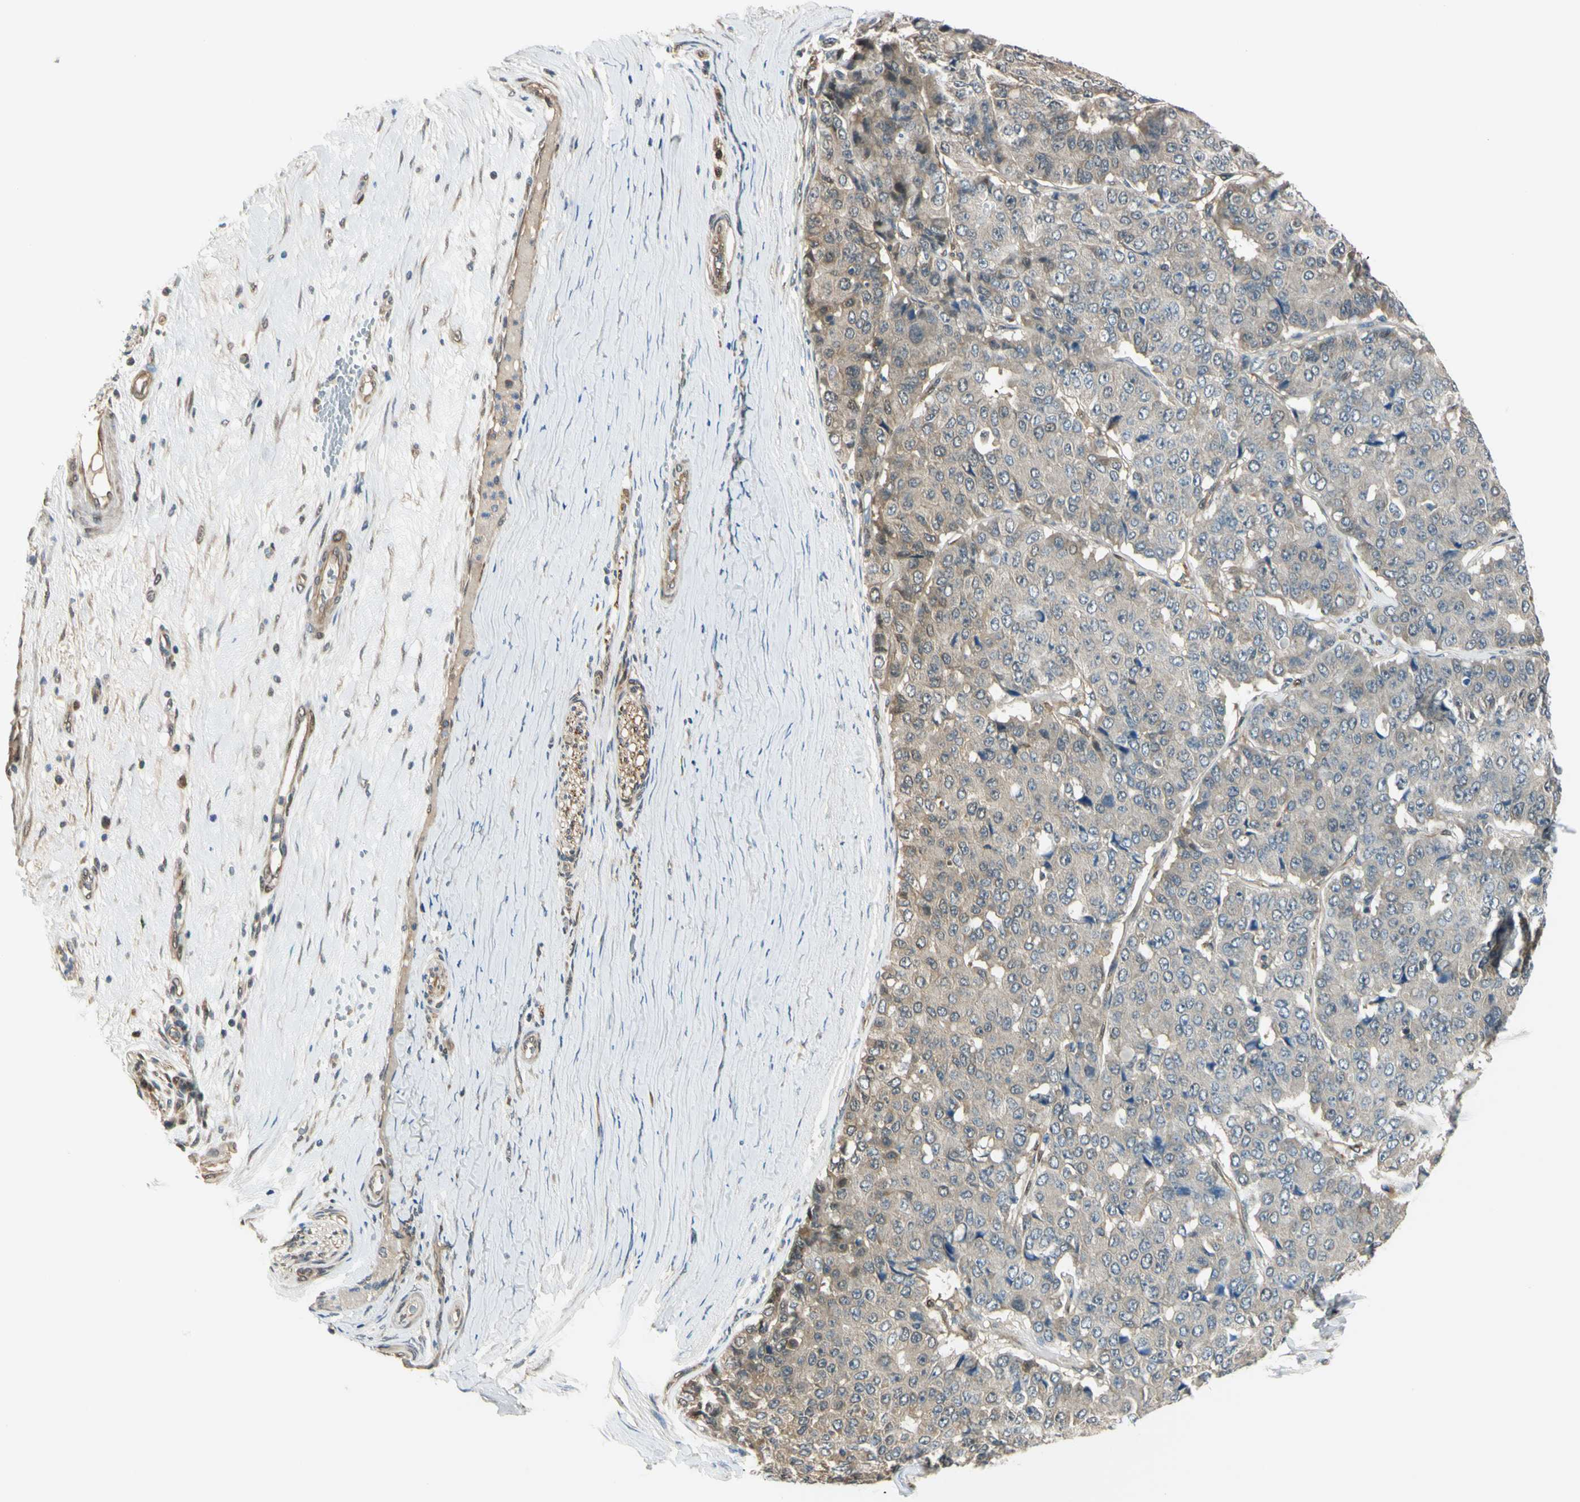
{"staining": {"intensity": "weak", "quantity": ">75%", "location": "cytoplasmic/membranous"}, "tissue": "pancreatic cancer", "cell_type": "Tumor cells", "image_type": "cancer", "snomed": [{"axis": "morphology", "description": "Adenocarcinoma, NOS"}, {"axis": "topography", "description": "Pancreas"}], "caption": "The immunohistochemical stain labels weak cytoplasmic/membranous staining in tumor cells of adenocarcinoma (pancreatic) tissue. The staining is performed using DAB (3,3'-diaminobenzidine) brown chromogen to label protein expression. The nuclei are counter-stained blue using hematoxylin.", "gene": "RASGRF1", "patient": {"sex": "male", "age": 50}}